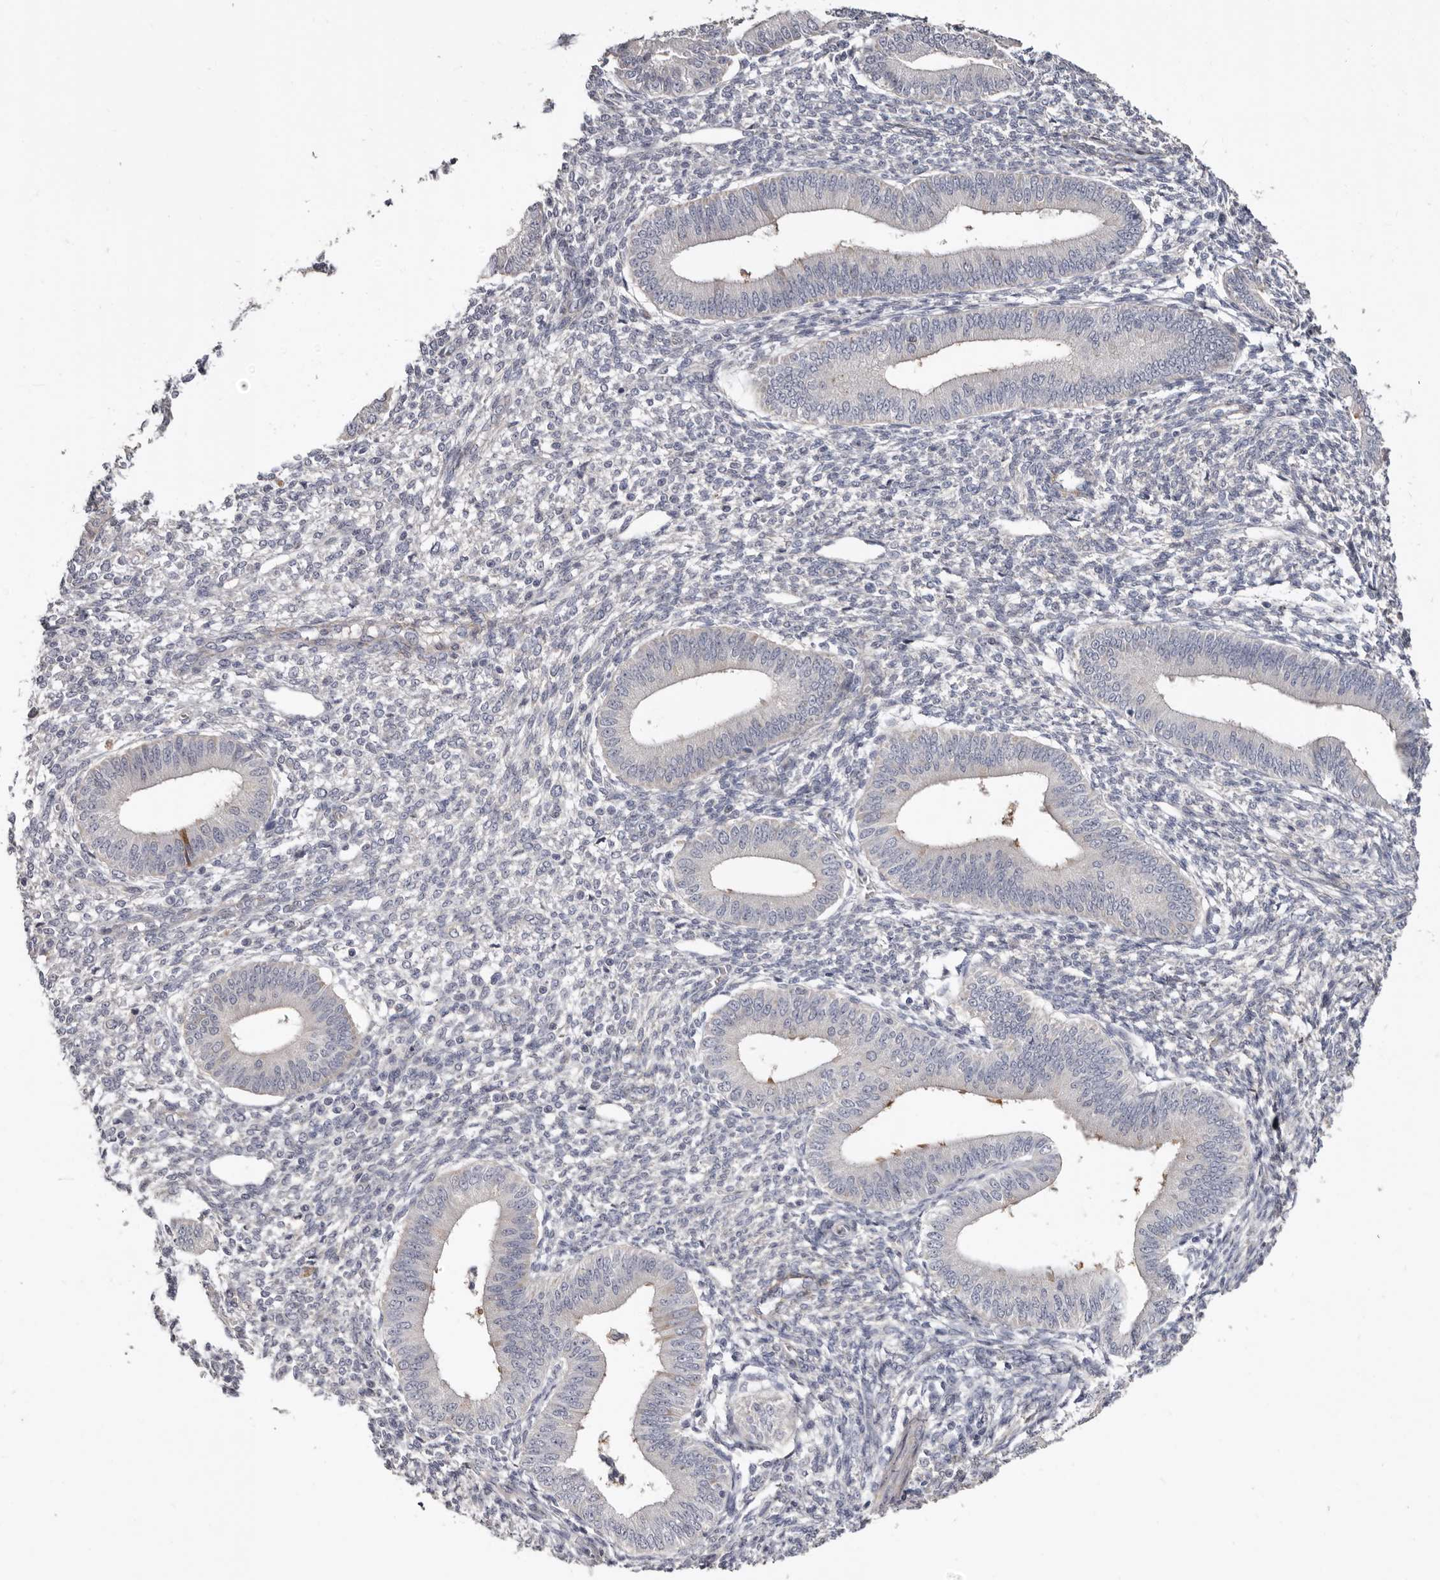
{"staining": {"intensity": "negative", "quantity": "none", "location": "none"}, "tissue": "endometrium", "cell_type": "Cells in endometrial stroma", "image_type": "normal", "snomed": [{"axis": "morphology", "description": "Normal tissue, NOS"}, {"axis": "topography", "description": "Endometrium"}], "caption": "An image of endometrium stained for a protein shows no brown staining in cells in endometrial stroma. The staining is performed using DAB brown chromogen with nuclei counter-stained in using hematoxylin.", "gene": "SPTA1", "patient": {"sex": "female", "age": 46}}